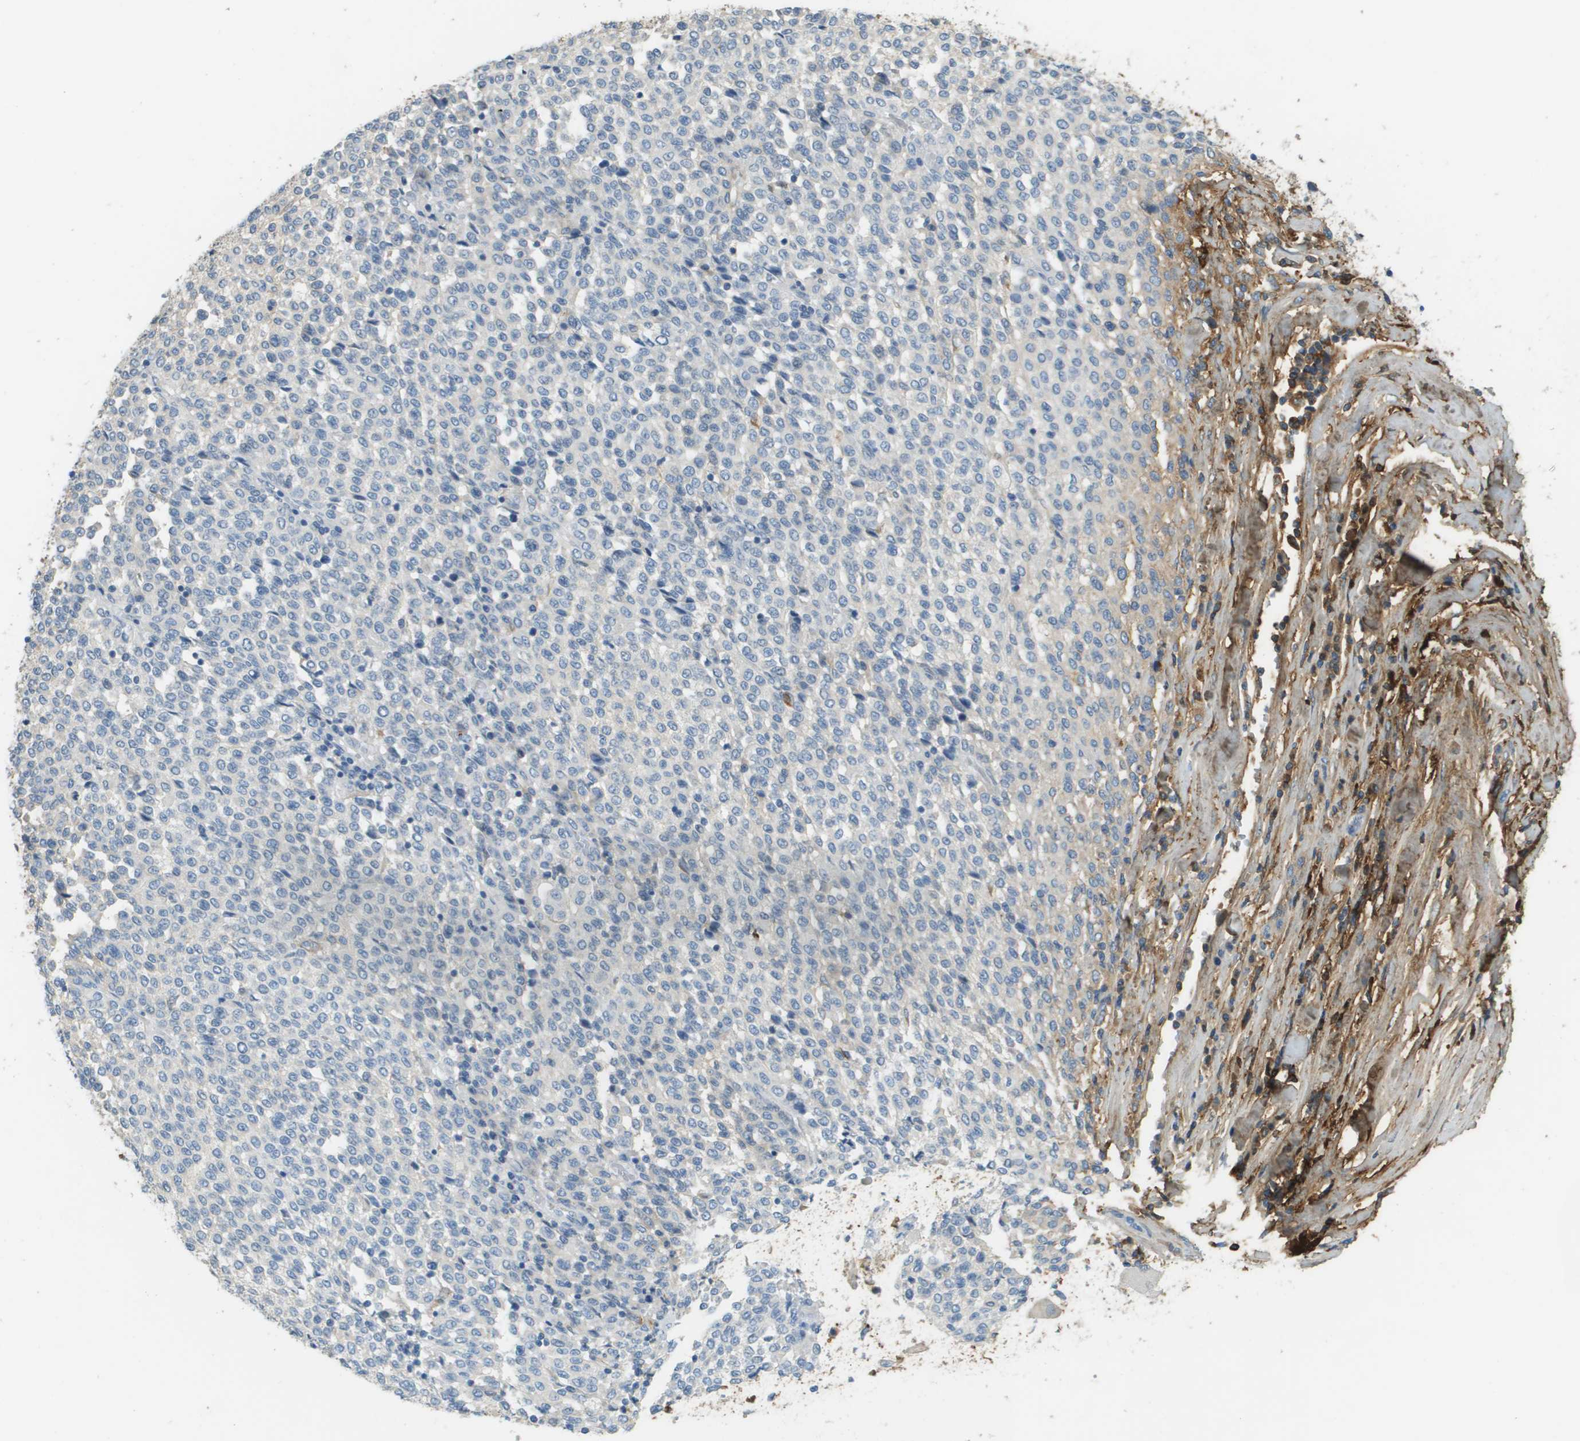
{"staining": {"intensity": "moderate", "quantity": "<25%", "location": "cytoplasmic/membranous"}, "tissue": "melanoma", "cell_type": "Tumor cells", "image_type": "cancer", "snomed": [{"axis": "morphology", "description": "Malignant melanoma, Metastatic site"}, {"axis": "topography", "description": "Pancreas"}], "caption": "Moderate cytoplasmic/membranous staining for a protein is seen in about <25% of tumor cells of malignant melanoma (metastatic site) using immunohistochemistry (IHC).", "gene": "DCN", "patient": {"sex": "female", "age": 30}}